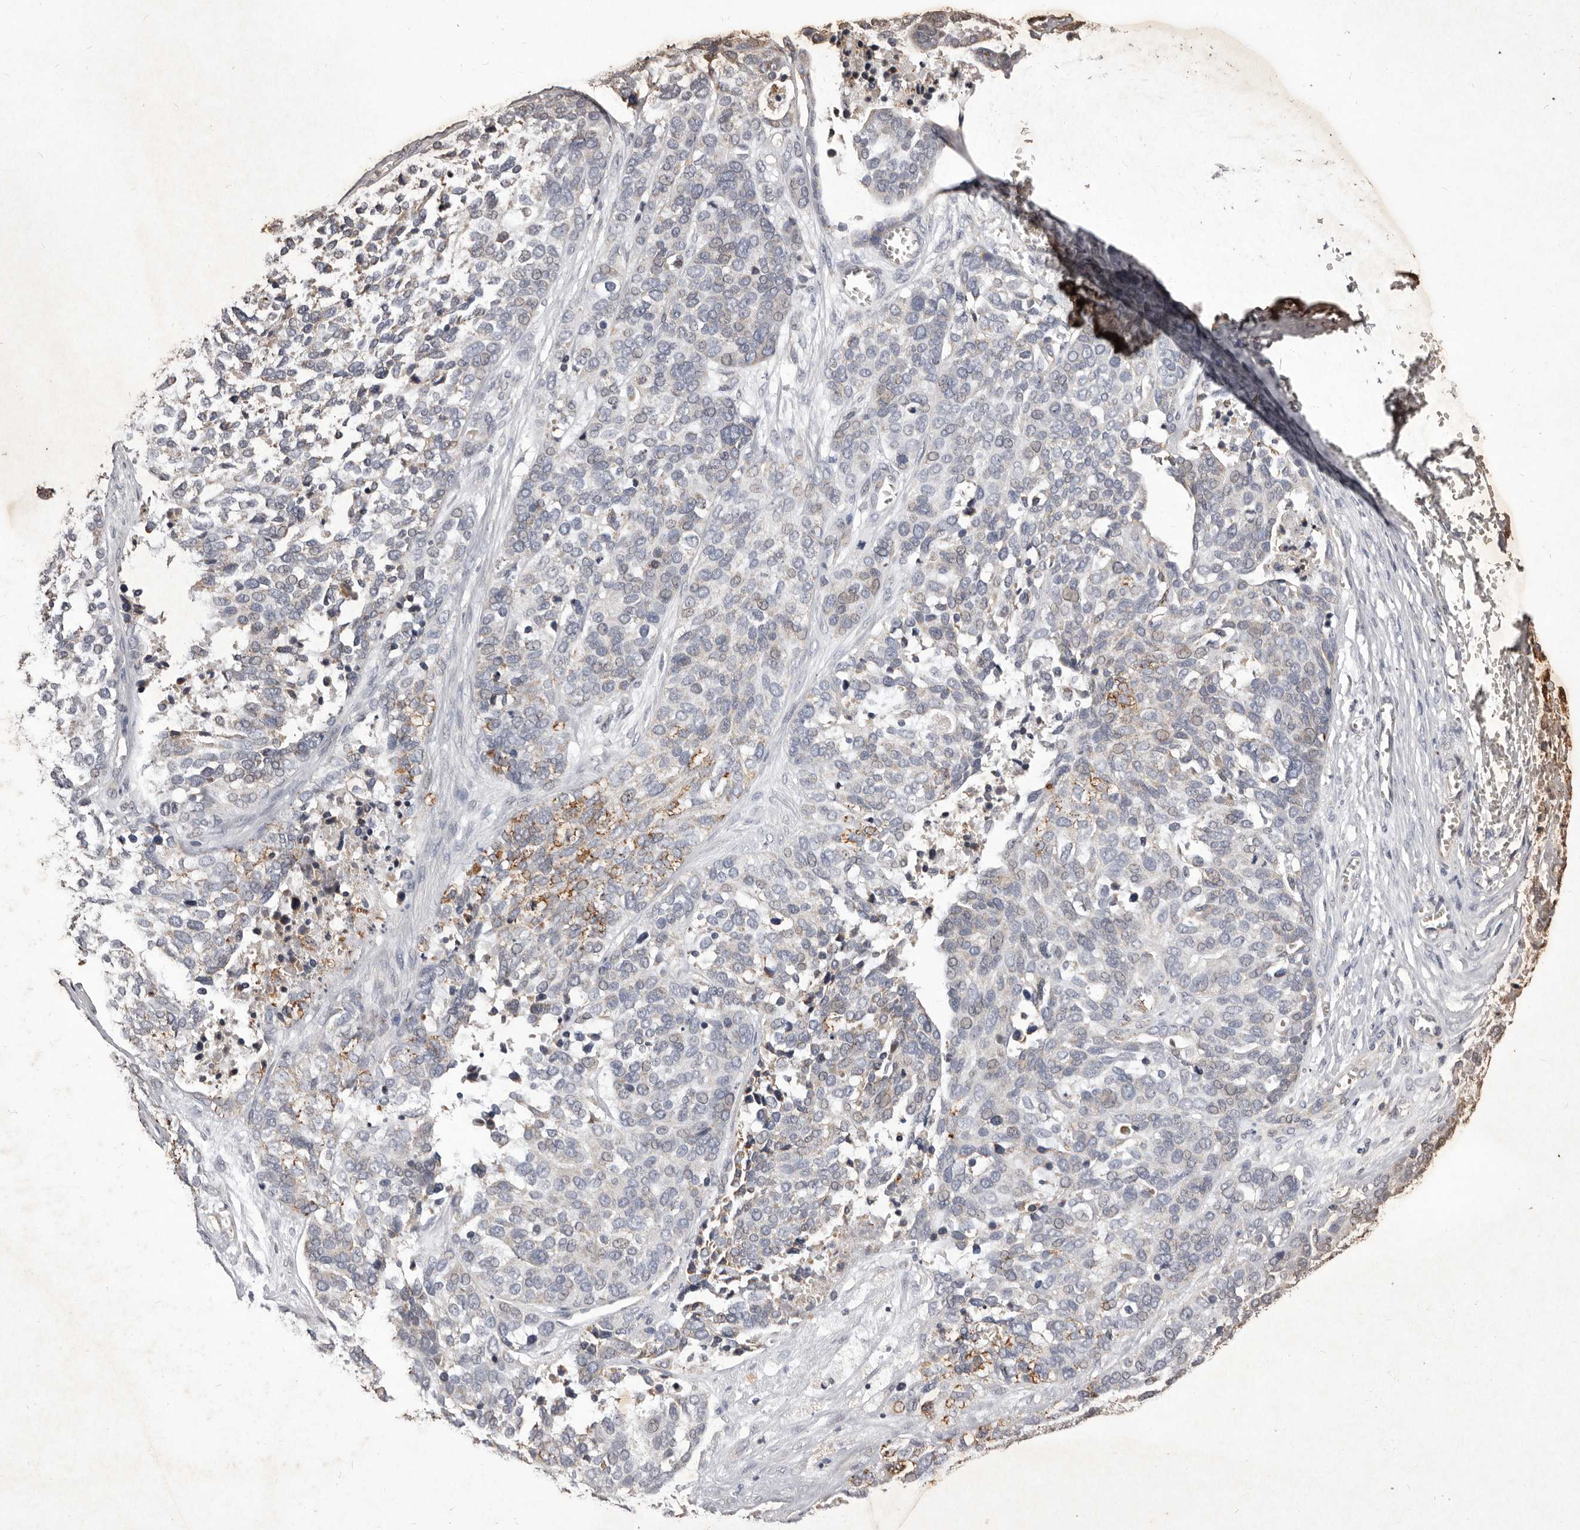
{"staining": {"intensity": "weak", "quantity": "<25%", "location": "cytoplasmic/membranous"}, "tissue": "ovarian cancer", "cell_type": "Tumor cells", "image_type": "cancer", "snomed": [{"axis": "morphology", "description": "Cystadenocarcinoma, serous, NOS"}, {"axis": "topography", "description": "Ovary"}], "caption": "Protein analysis of ovarian serous cystadenocarcinoma demonstrates no significant expression in tumor cells.", "gene": "CXCL14", "patient": {"sex": "female", "age": 44}}